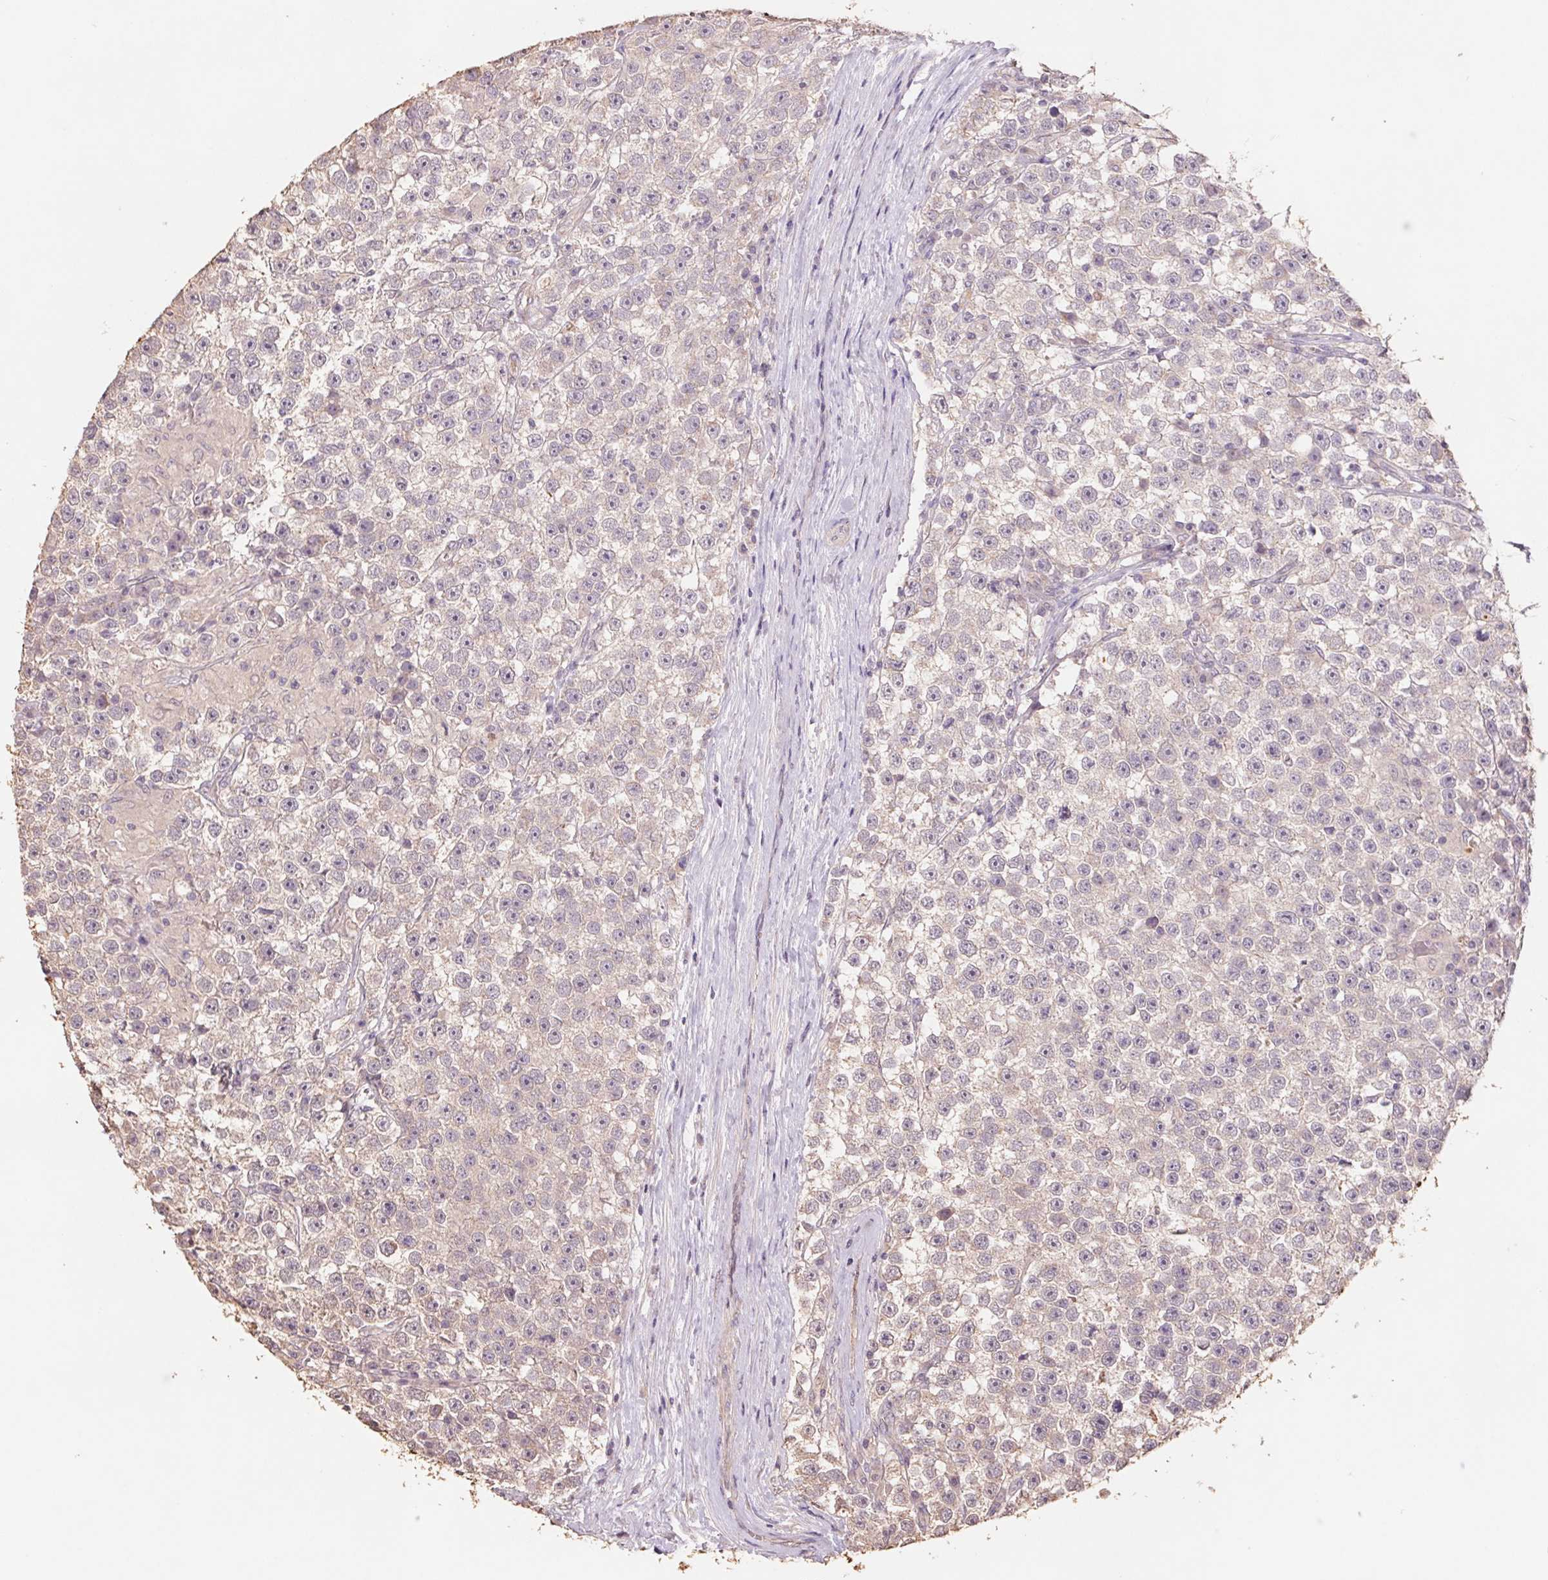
{"staining": {"intensity": "weak", "quantity": "25%-75%", "location": "cytoplasmic/membranous"}, "tissue": "testis cancer", "cell_type": "Tumor cells", "image_type": "cancer", "snomed": [{"axis": "morphology", "description": "Seminoma, NOS"}, {"axis": "topography", "description": "Testis"}], "caption": "Immunohistochemistry (IHC) image of neoplastic tissue: human testis seminoma stained using immunohistochemistry reveals low levels of weak protein expression localized specifically in the cytoplasmic/membranous of tumor cells, appearing as a cytoplasmic/membranous brown color.", "gene": "GRM2", "patient": {"sex": "male", "age": 31}}